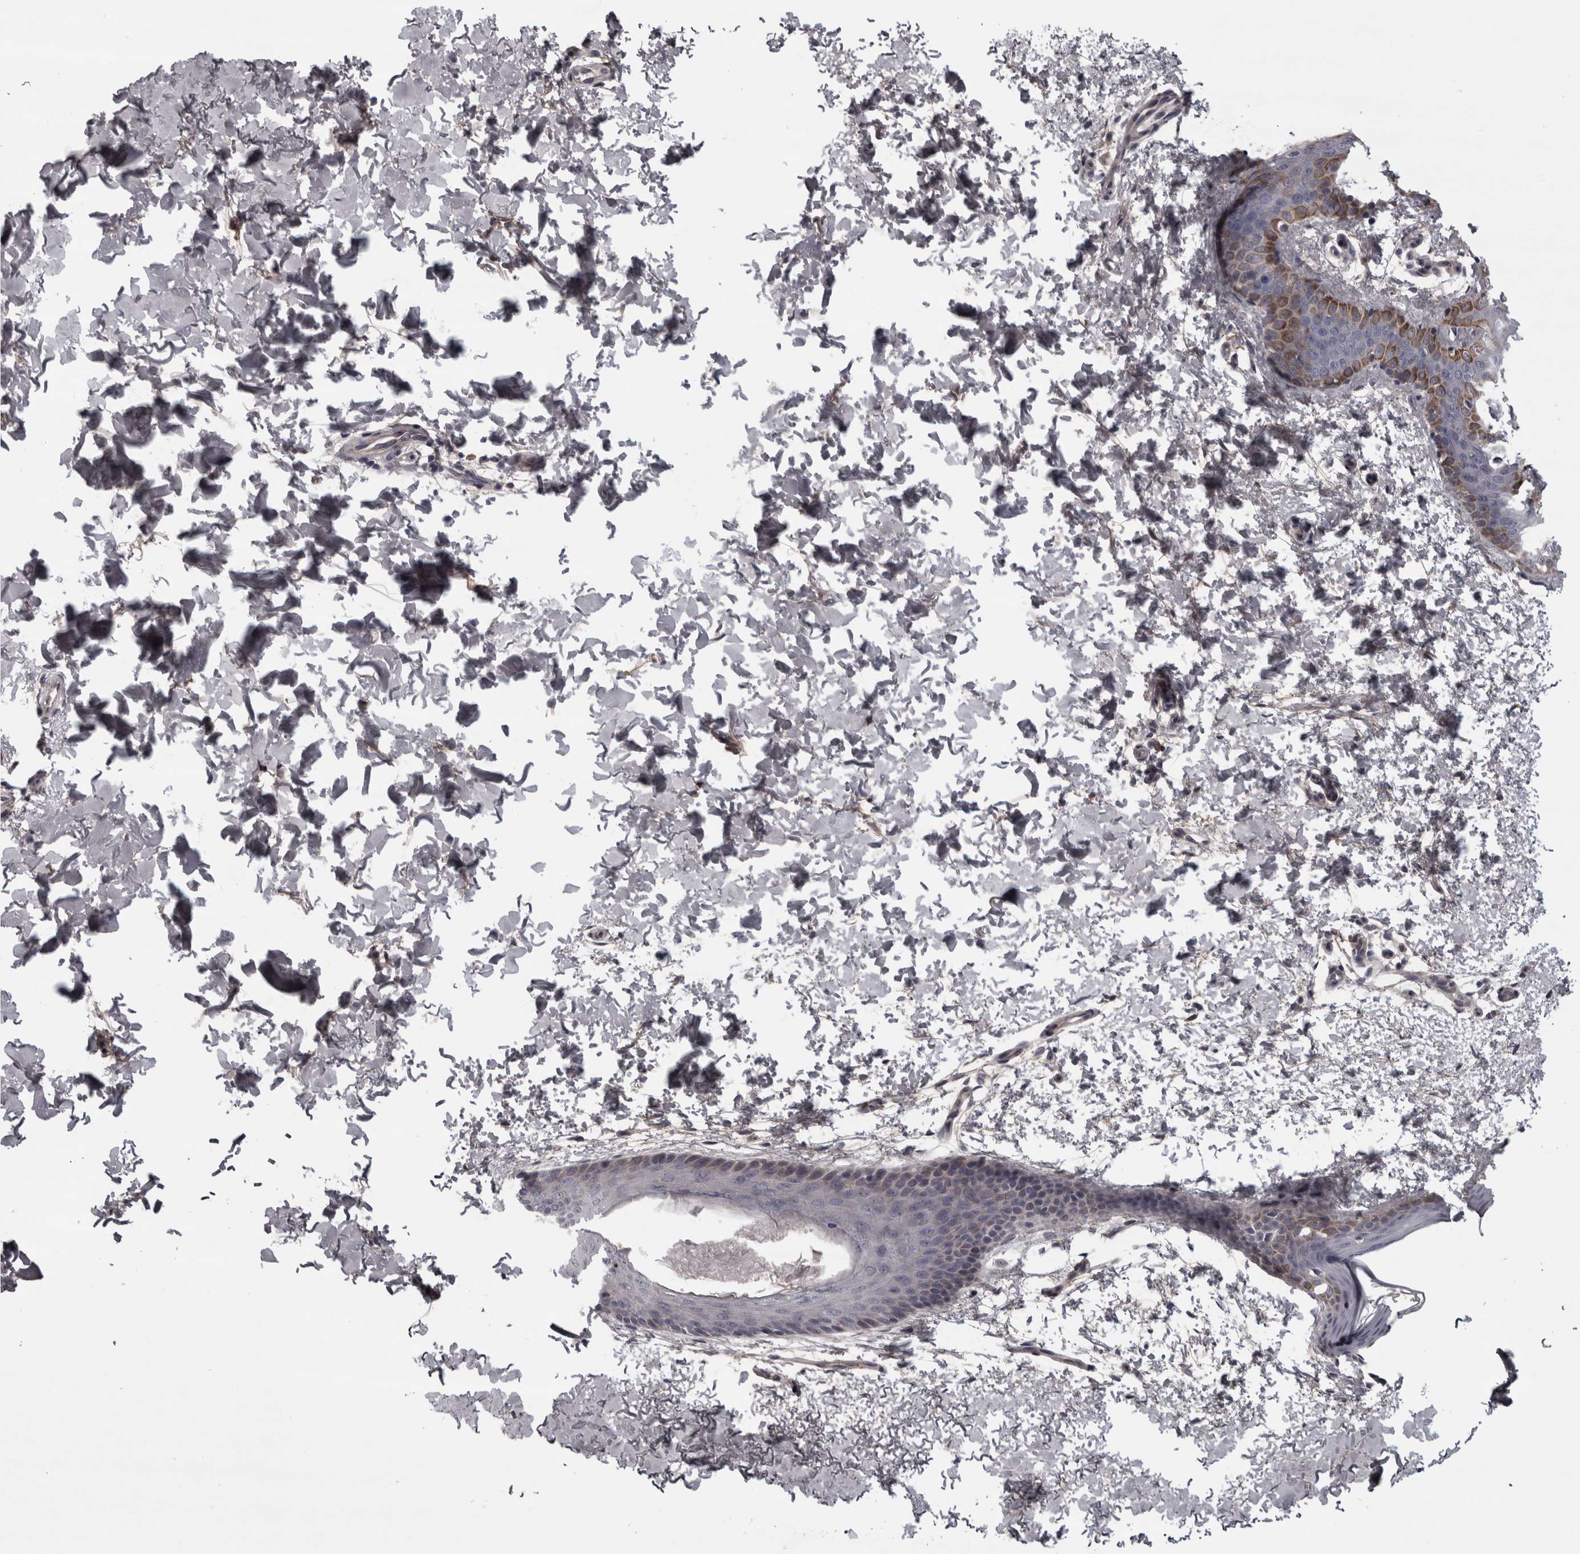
{"staining": {"intensity": "negative", "quantity": "none", "location": "none"}, "tissue": "skin", "cell_type": "Fibroblasts", "image_type": "normal", "snomed": [{"axis": "morphology", "description": "Normal tissue, NOS"}, {"axis": "morphology", "description": "Neoplasm, benign, NOS"}, {"axis": "topography", "description": "Skin"}, {"axis": "topography", "description": "Soft tissue"}], "caption": "The histopathology image exhibits no staining of fibroblasts in unremarkable skin.", "gene": "RSU1", "patient": {"sex": "male", "age": 26}}